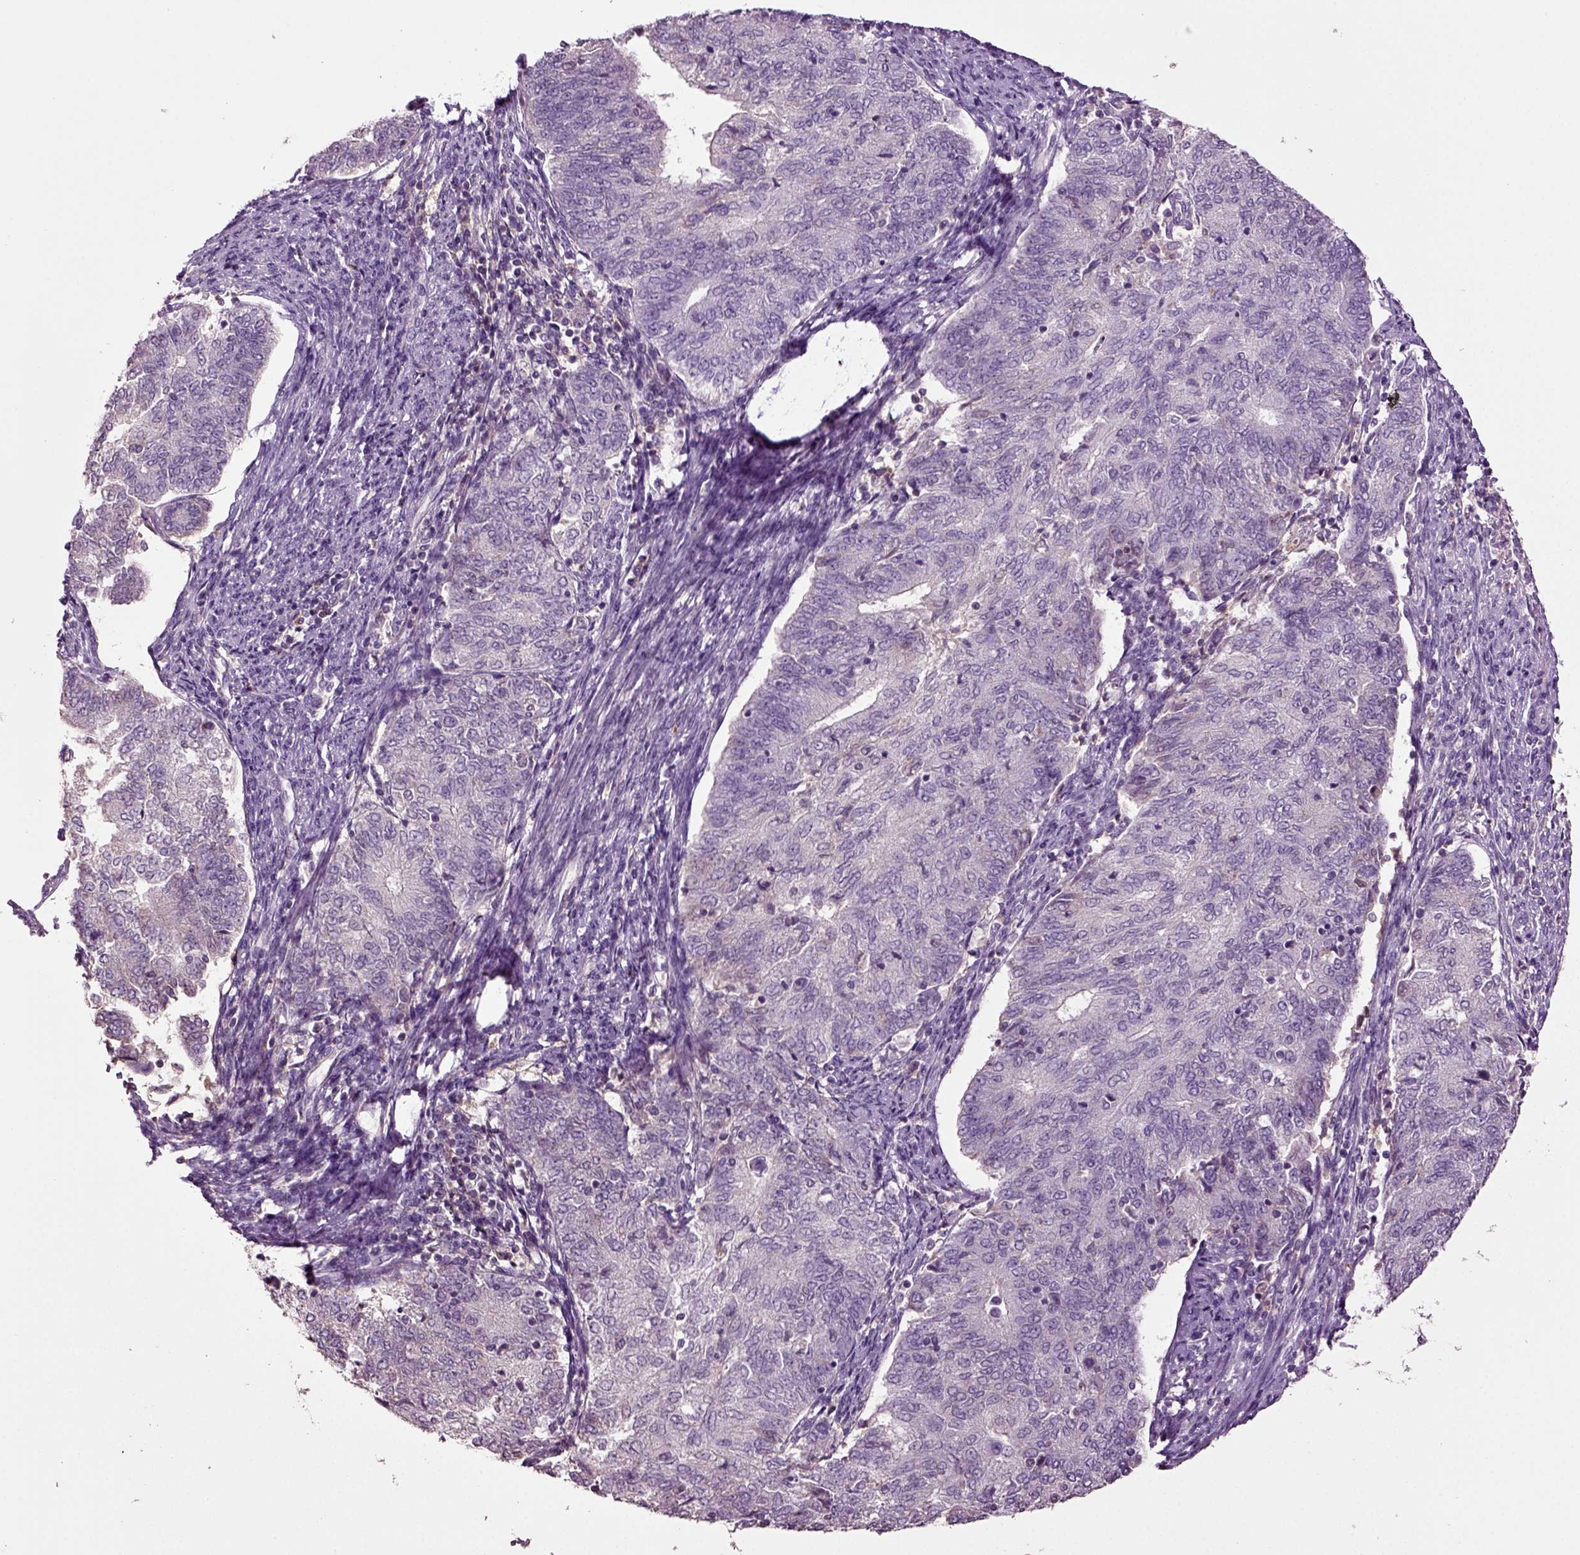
{"staining": {"intensity": "negative", "quantity": "none", "location": "none"}, "tissue": "endometrial cancer", "cell_type": "Tumor cells", "image_type": "cancer", "snomed": [{"axis": "morphology", "description": "Adenocarcinoma, NOS"}, {"axis": "topography", "description": "Endometrium"}], "caption": "This is an immunohistochemistry (IHC) image of human endometrial cancer. There is no positivity in tumor cells.", "gene": "DEFB118", "patient": {"sex": "female", "age": 65}}